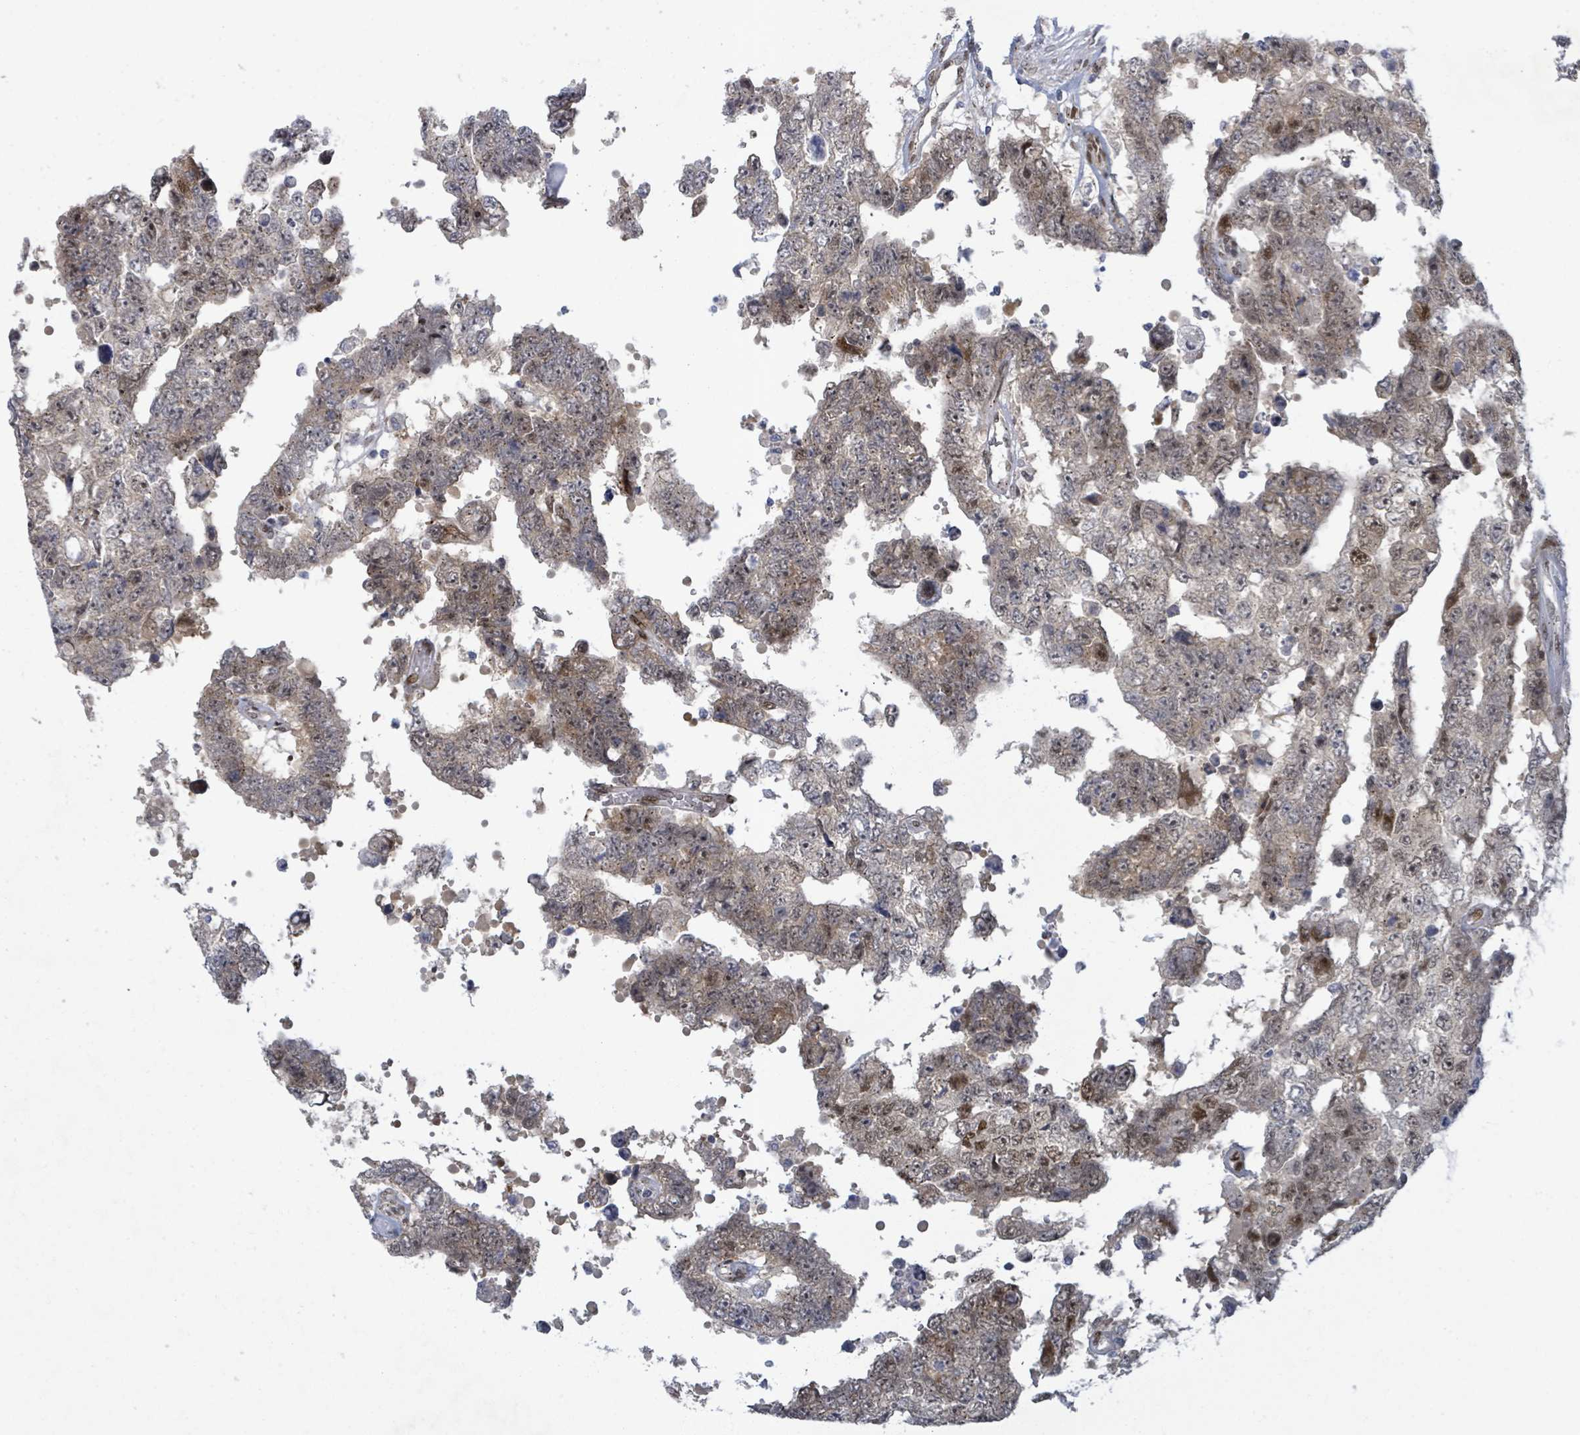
{"staining": {"intensity": "moderate", "quantity": "25%-75%", "location": "nuclear"}, "tissue": "testis cancer", "cell_type": "Tumor cells", "image_type": "cancer", "snomed": [{"axis": "morphology", "description": "Normal tissue, NOS"}, {"axis": "morphology", "description": "Carcinoma, Embryonal, NOS"}, {"axis": "topography", "description": "Testis"}, {"axis": "topography", "description": "Epididymis"}], "caption": "Protein staining of testis cancer tissue exhibits moderate nuclear expression in approximately 25%-75% of tumor cells.", "gene": "TUSC1", "patient": {"sex": "male", "age": 25}}